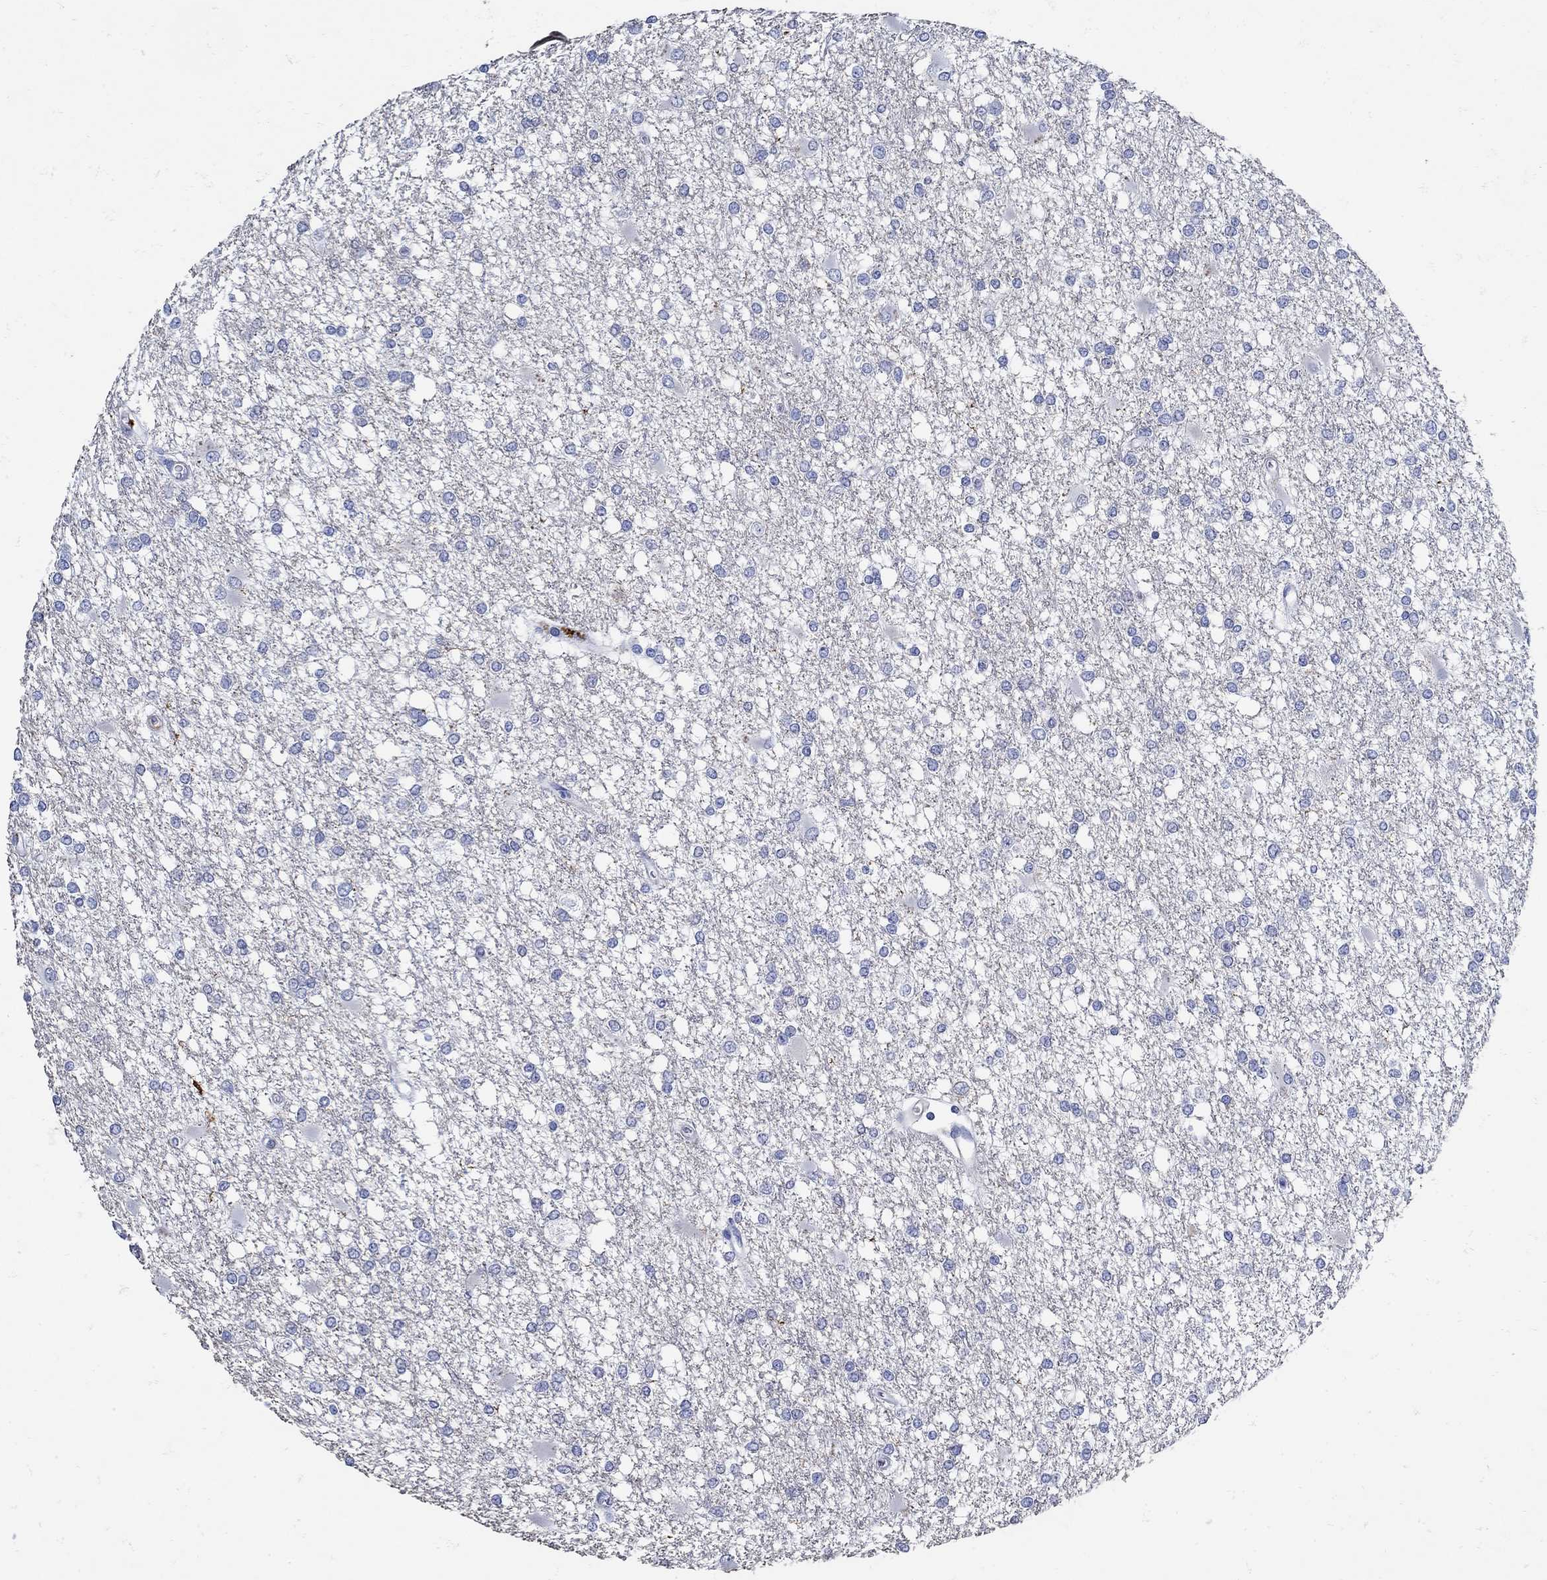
{"staining": {"intensity": "negative", "quantity": "none", "location": "none"}, "tissue": "glioma", "cell_type": "Tumor cells", "image_type": "cancer", "snomed": [{"axis": "morphology", "description": "Glioma, malignant, High grade"}, {"axis": "topography", "description": "Cerebral cortex"}], "caption": "There is no significant positivity in tumor cells of glioma.", "gene": "NOS1", "patient": {"sex": "male", "age": 79}}